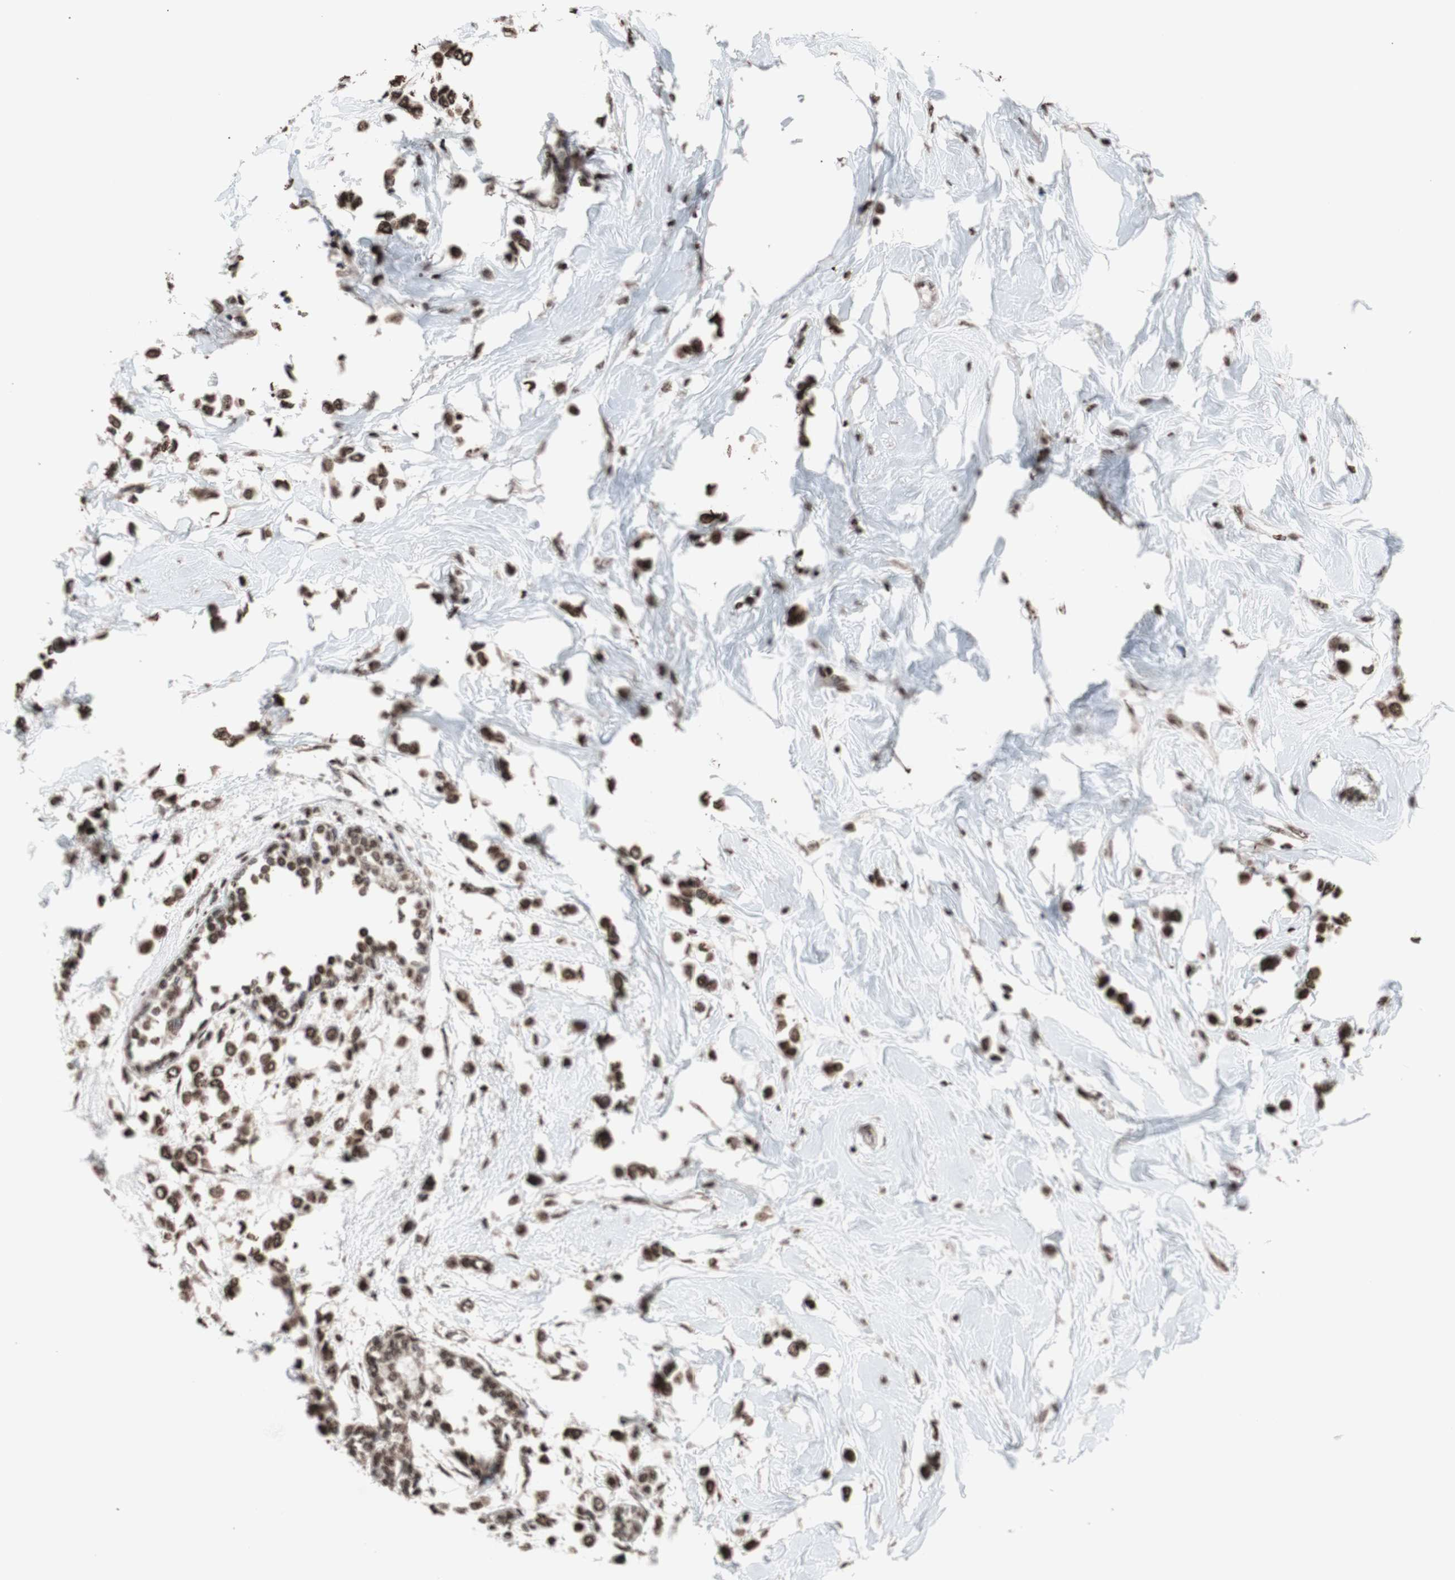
{"staining": {"intensity": "moderate", "quantity": ">75%", "location": "nuclear"}, "tissue": "breast cancer", "cell_type": "Tumor cells", "image_type": "cancer", "snomed": [{"axis": "morphology", "description": "Lobular carcinoma"}, {"axis": "topography", "description": "Breast"}], "caption": "Tumor cells show medium levels of moderate nuclear positivity in approximately >75% of cells in human lobular carcinoma (breast). (DAB (3,3'-diaminobenzidine) IHC, brown staining for protein, blue staining for nuclei).", "gene": "SNAI2", "patient": {"sex": "female", "age": 51}}